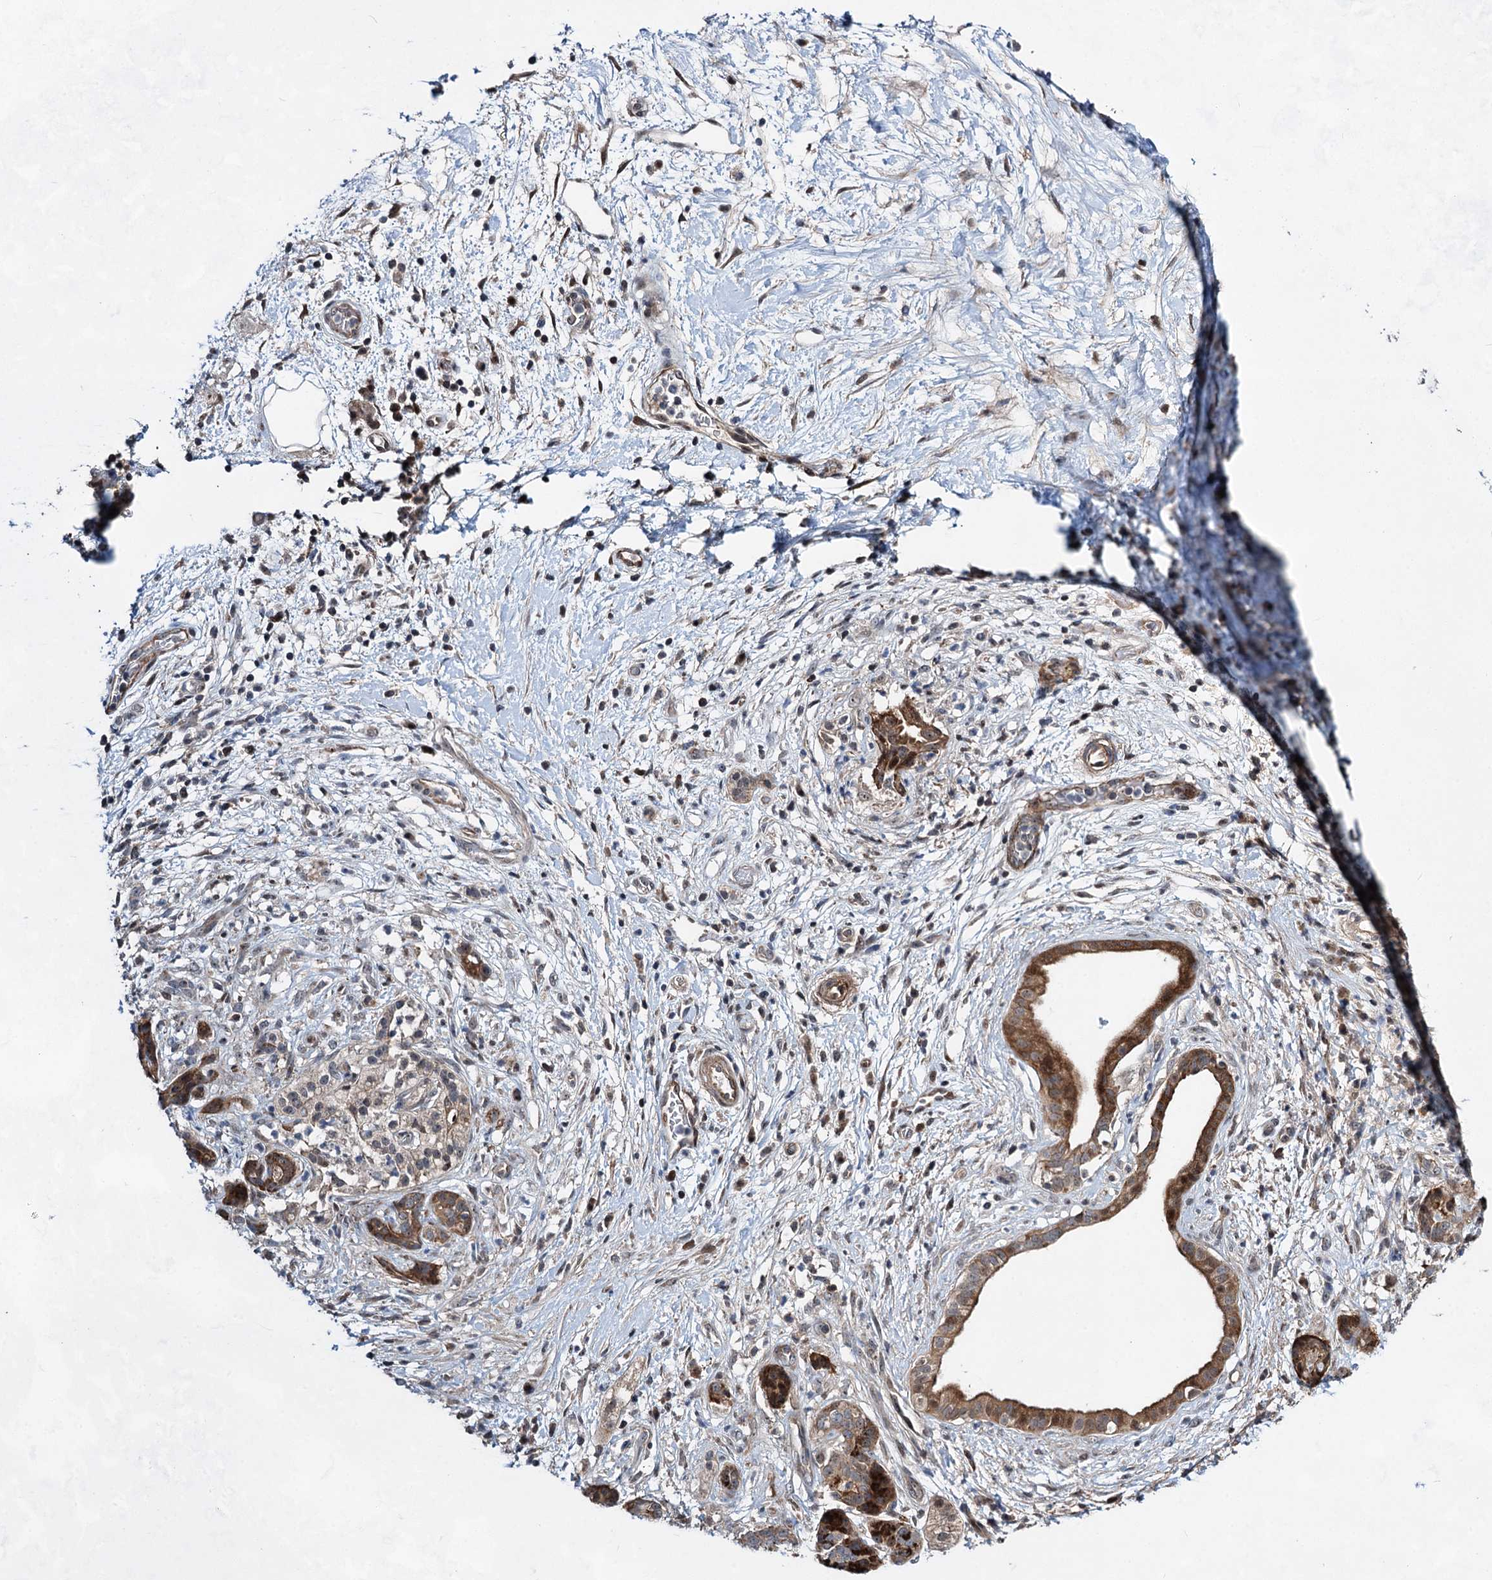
{"staining": {"intensity": "moderate", "quantity": ">75%", "location": "cytoplasmic/membranous"}, "tissue": "pancreatic cancer", "cell_type": "Tumor cells", "image_type": "cancer", "snomed": [{"axis": "morphology", "description": "Adenocarcinoma, NOS"}, {"axis": "topography", "description": "Pancreas"}], "caption": "Tumor cells show moderate cytoplasmic/membranous positivity in about >75% of cells in pancreatic cancer (adenocarcinoma). The staining was performed using DAB to visualize the protein expression in brown, while the nuclei were stained in blue with hematoxylin (Magnification: 20x).", "gene": "GPBP1", "patient": {"sex": "female", "age": 73}}